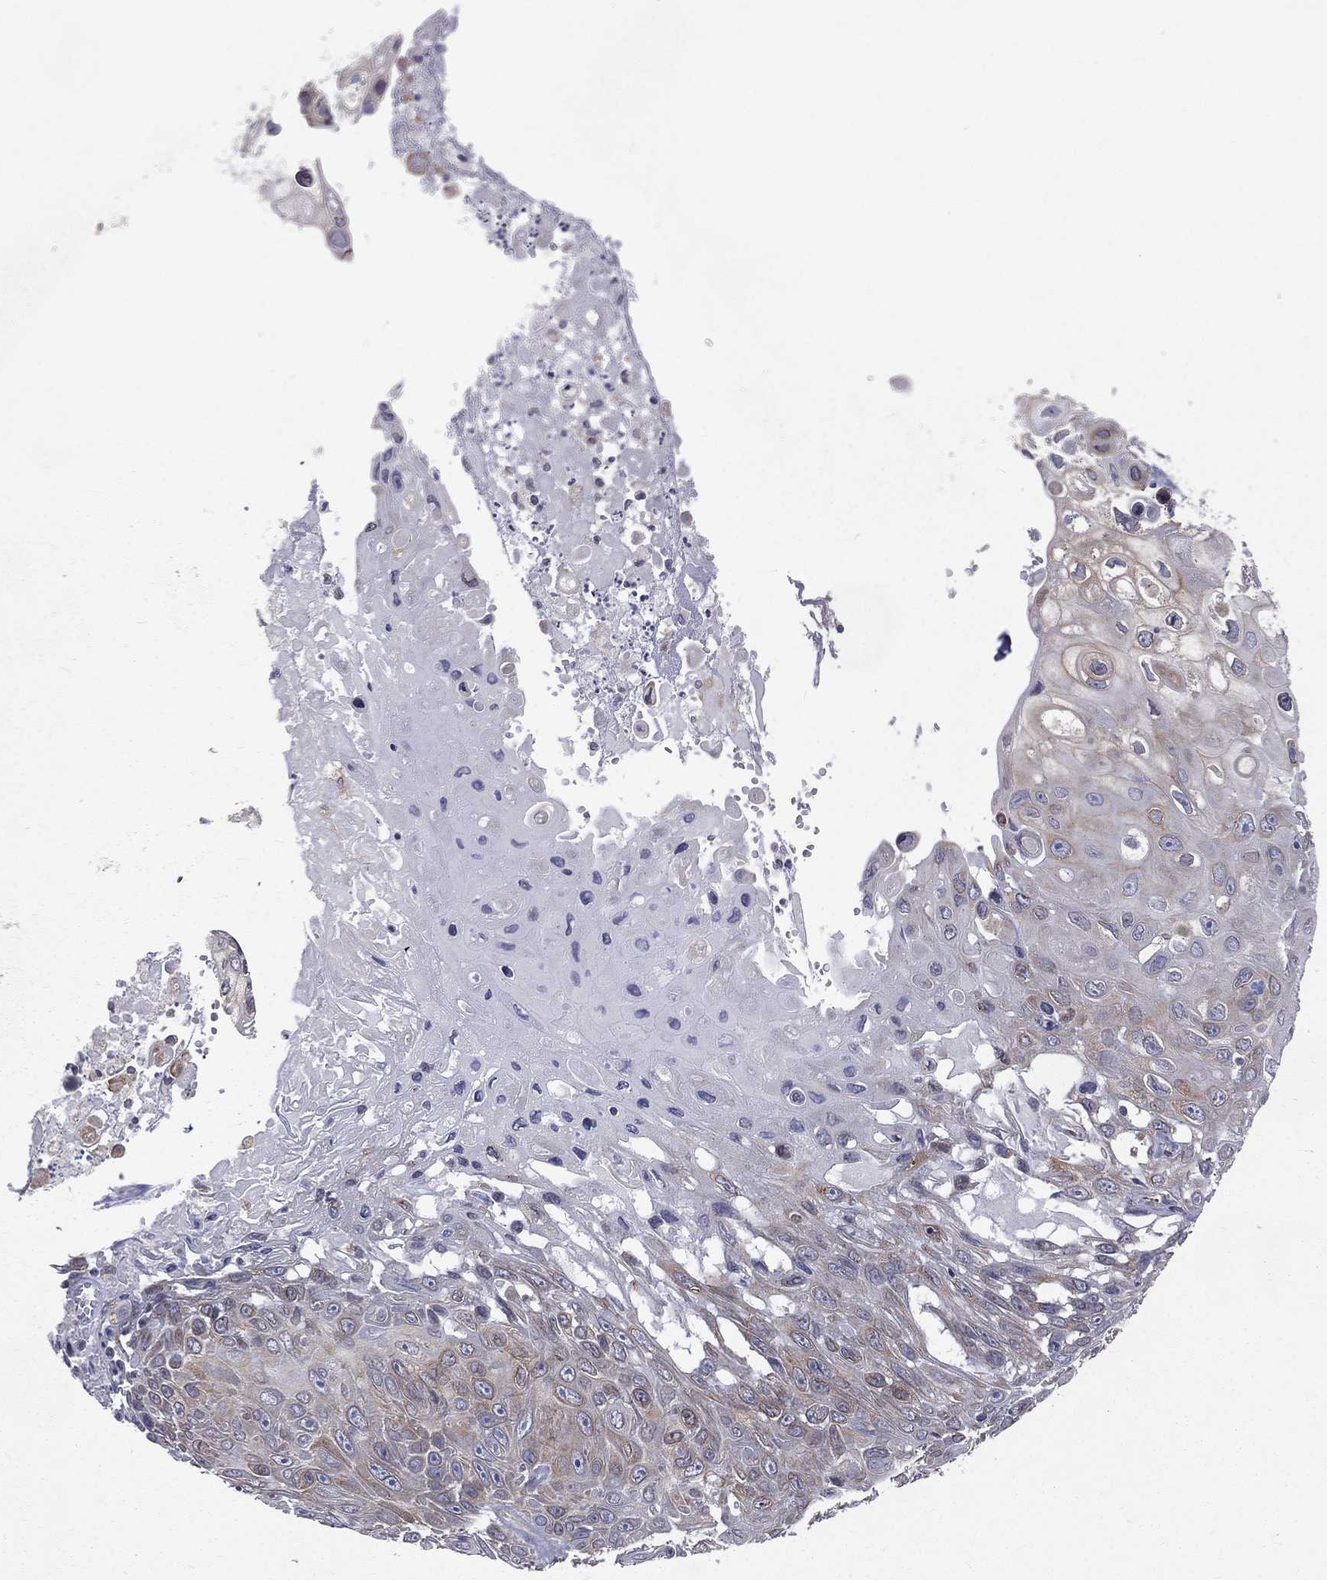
{"staining": {"intensity": "negative", "quantity": "none", "location": "none"}, "tissue": "skin cancer", "cell_type": "Tumor cells", "image_type": "cancer", "snomed": [{"axis": "morphology", "description": "Squamous cell carcinoma, NOS"}, {"axis": "topography", "description": "Skin"}], "caption": "Immunohistochemistry of human skin squamous cell carcinoma reveals no positivity in tumor cells. (DAB (3,3'-diaminobenzidine) immunohistochemistry, high magnification).", "gene": "PGRMC1", "patient": {"sex": "male", "age": 82}}